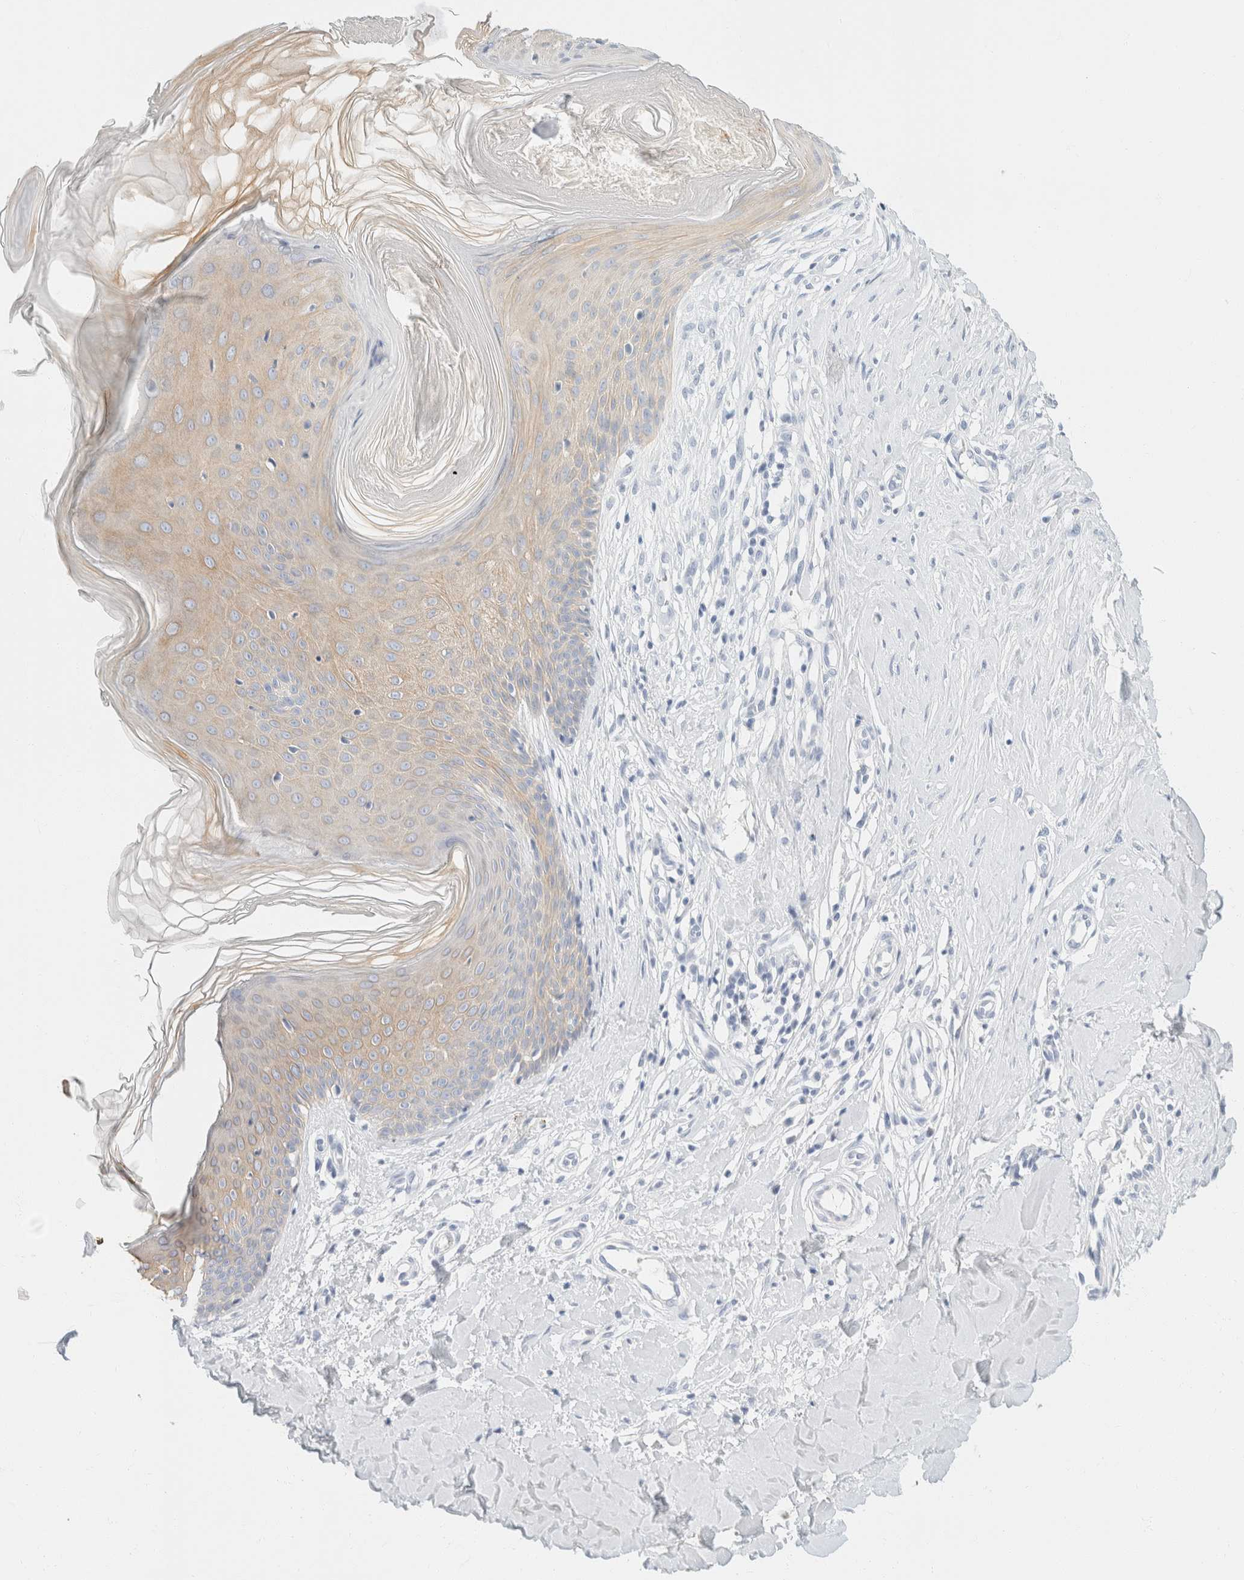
{"staining": {"intensity": "negative", "quantity": "none", "location": "none"}, "tissue": "skin", "cell_type": "Fibroblasts", "image_type": "normal", "snomed": [{"axis": "morphology", "description": "Normal tissue, NOS"}, {"axis": "topography", "description": "Skin"}], "caption": "Immunohistochemistry (IHC) of benign human skin displays no staining in fibroblasts. (Immunohistochemistry, brightfield microscopy, high magnification).", "gene": "KRT20", "patient": {"sex": "male", "age": 41}}